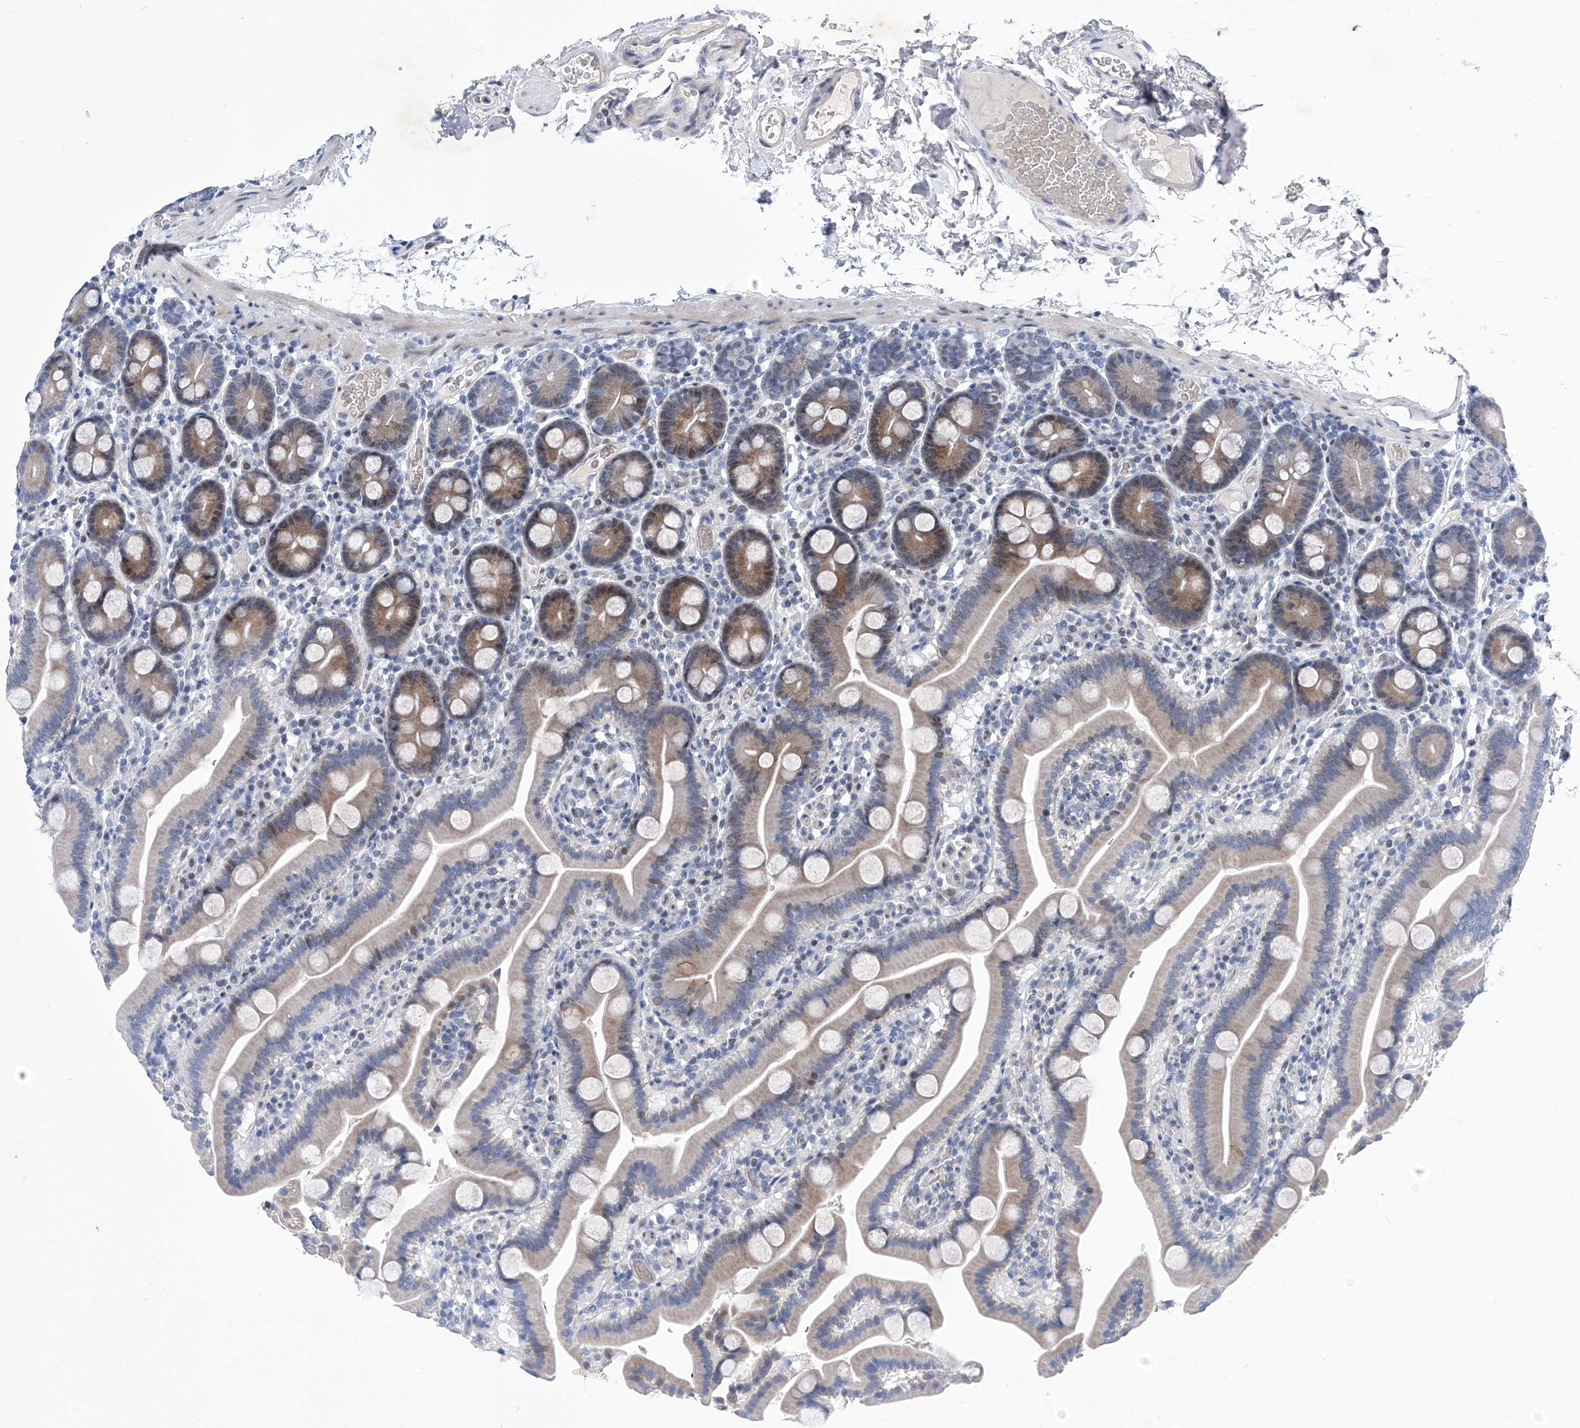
{"staining": {"intensity": "moderate", "quantity": "25%-75%", "location": "cytoplasmic/membranous,nuclear"}, "tissue": "duodenum", "cell_type": "Glandular cells", "image_type": "normal", "snomed": [{"axis": "morphology", "description": "Normal tissue, NOS"}, {"axis": "topography", "description": "Duodenum"}], "caption": "Protein staining of benign duodenum reveals moderate cytoplasmic/membranous,nuclear staining in approximately 25%-75% of glandular cells. Ihc stains the protein of interest in brown and the nuclei are stained blue.", "gene": "NUFIP1", "patient": {"sex": "male", "age": 55}}